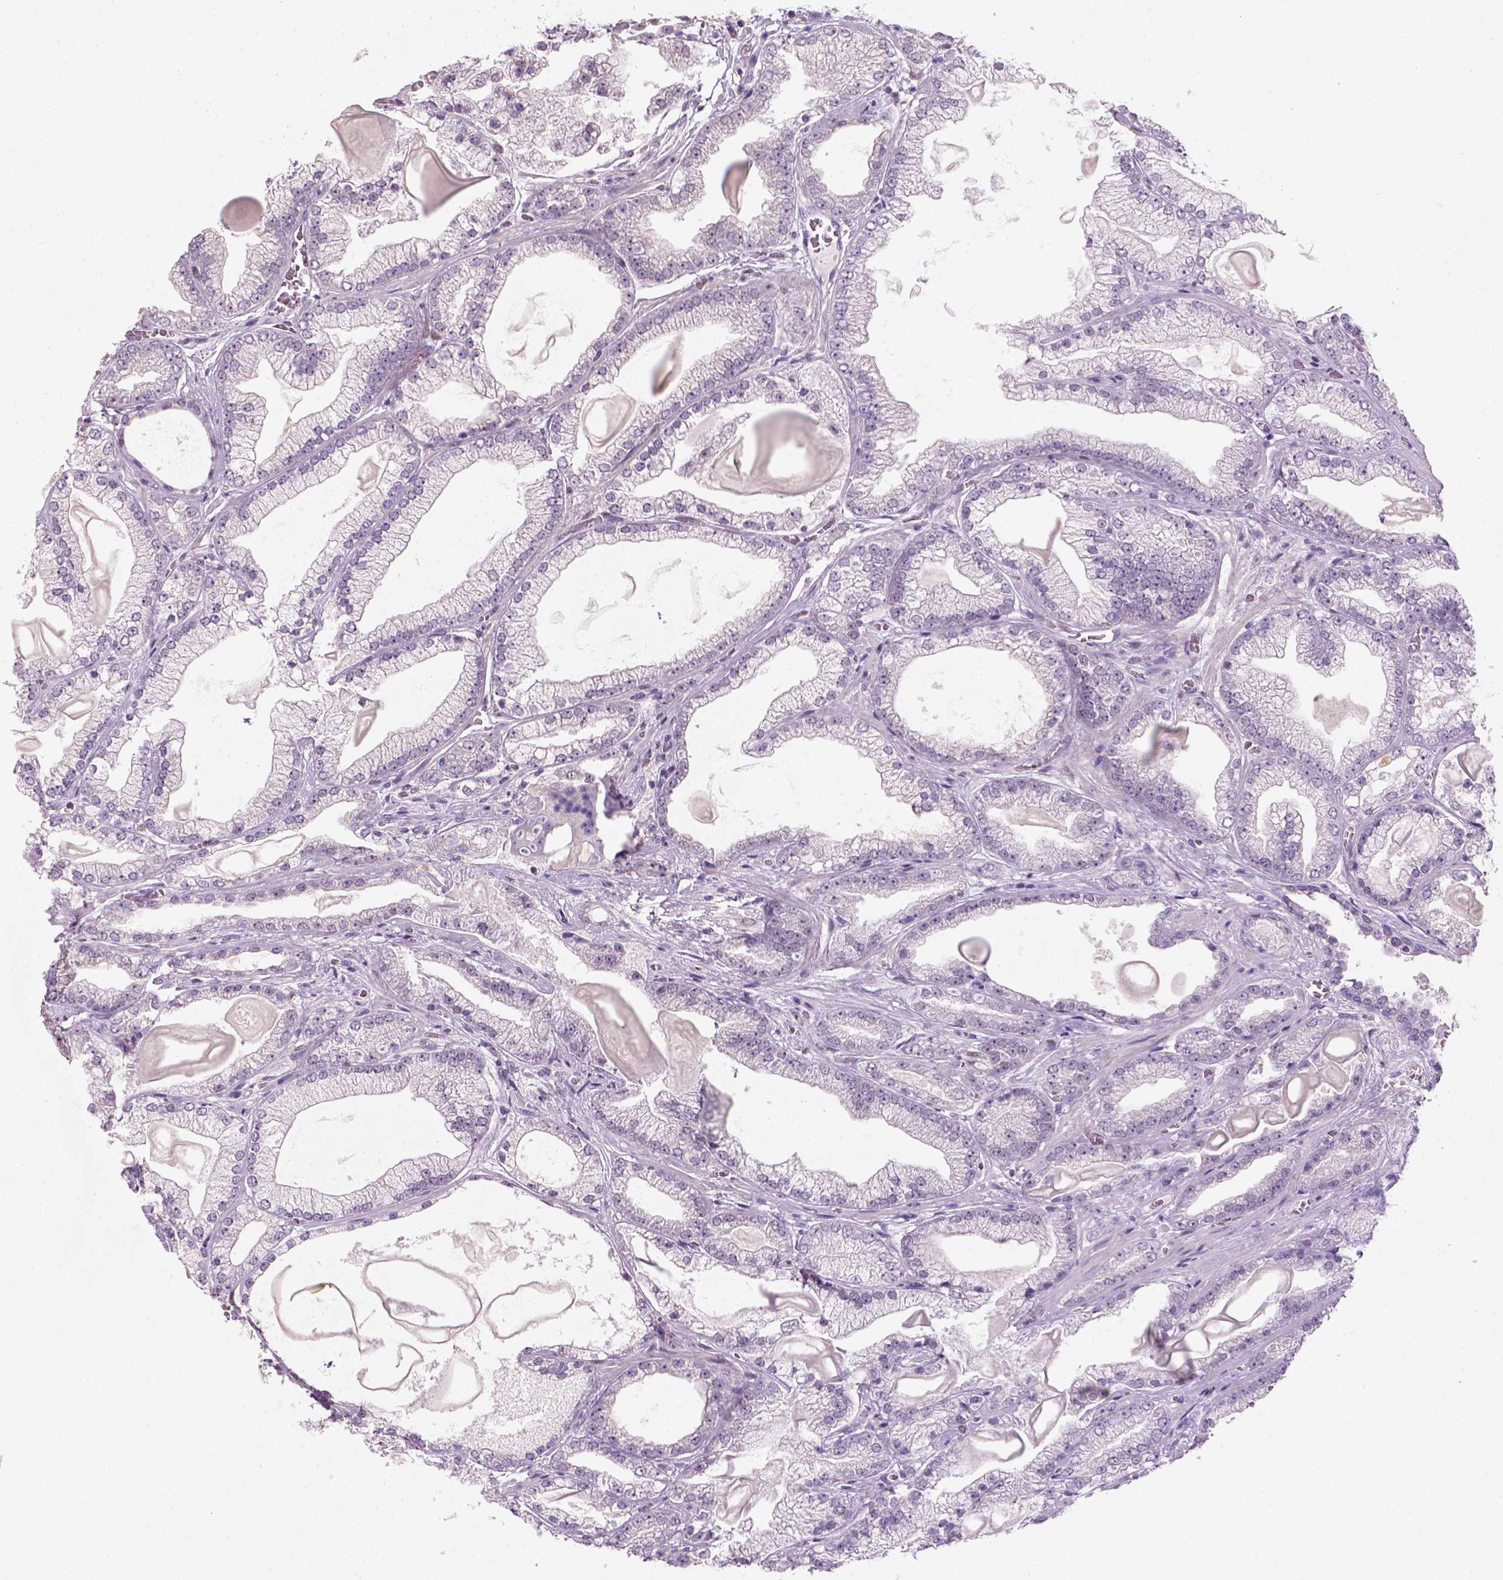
{"staining": {"intensity": "negative", "quantity": "none", "location": "none"}, "tissue": "prostate cancer", "cell_type": "Tumor cells", "image_type": "cancer", "snomed": [{"axis": "morphology", "description": "Adenocarcinoma, Low grade"}, {"axis": "topography", "description": "Prostate"}], "caption": "This is a image of IHC staining of prostate cancer (adenocarcinoma (low-grade)), which shows no expression in tumor cells.", "gene": "ZMAT4", "patient": {"sex": "male", "age": 57}}